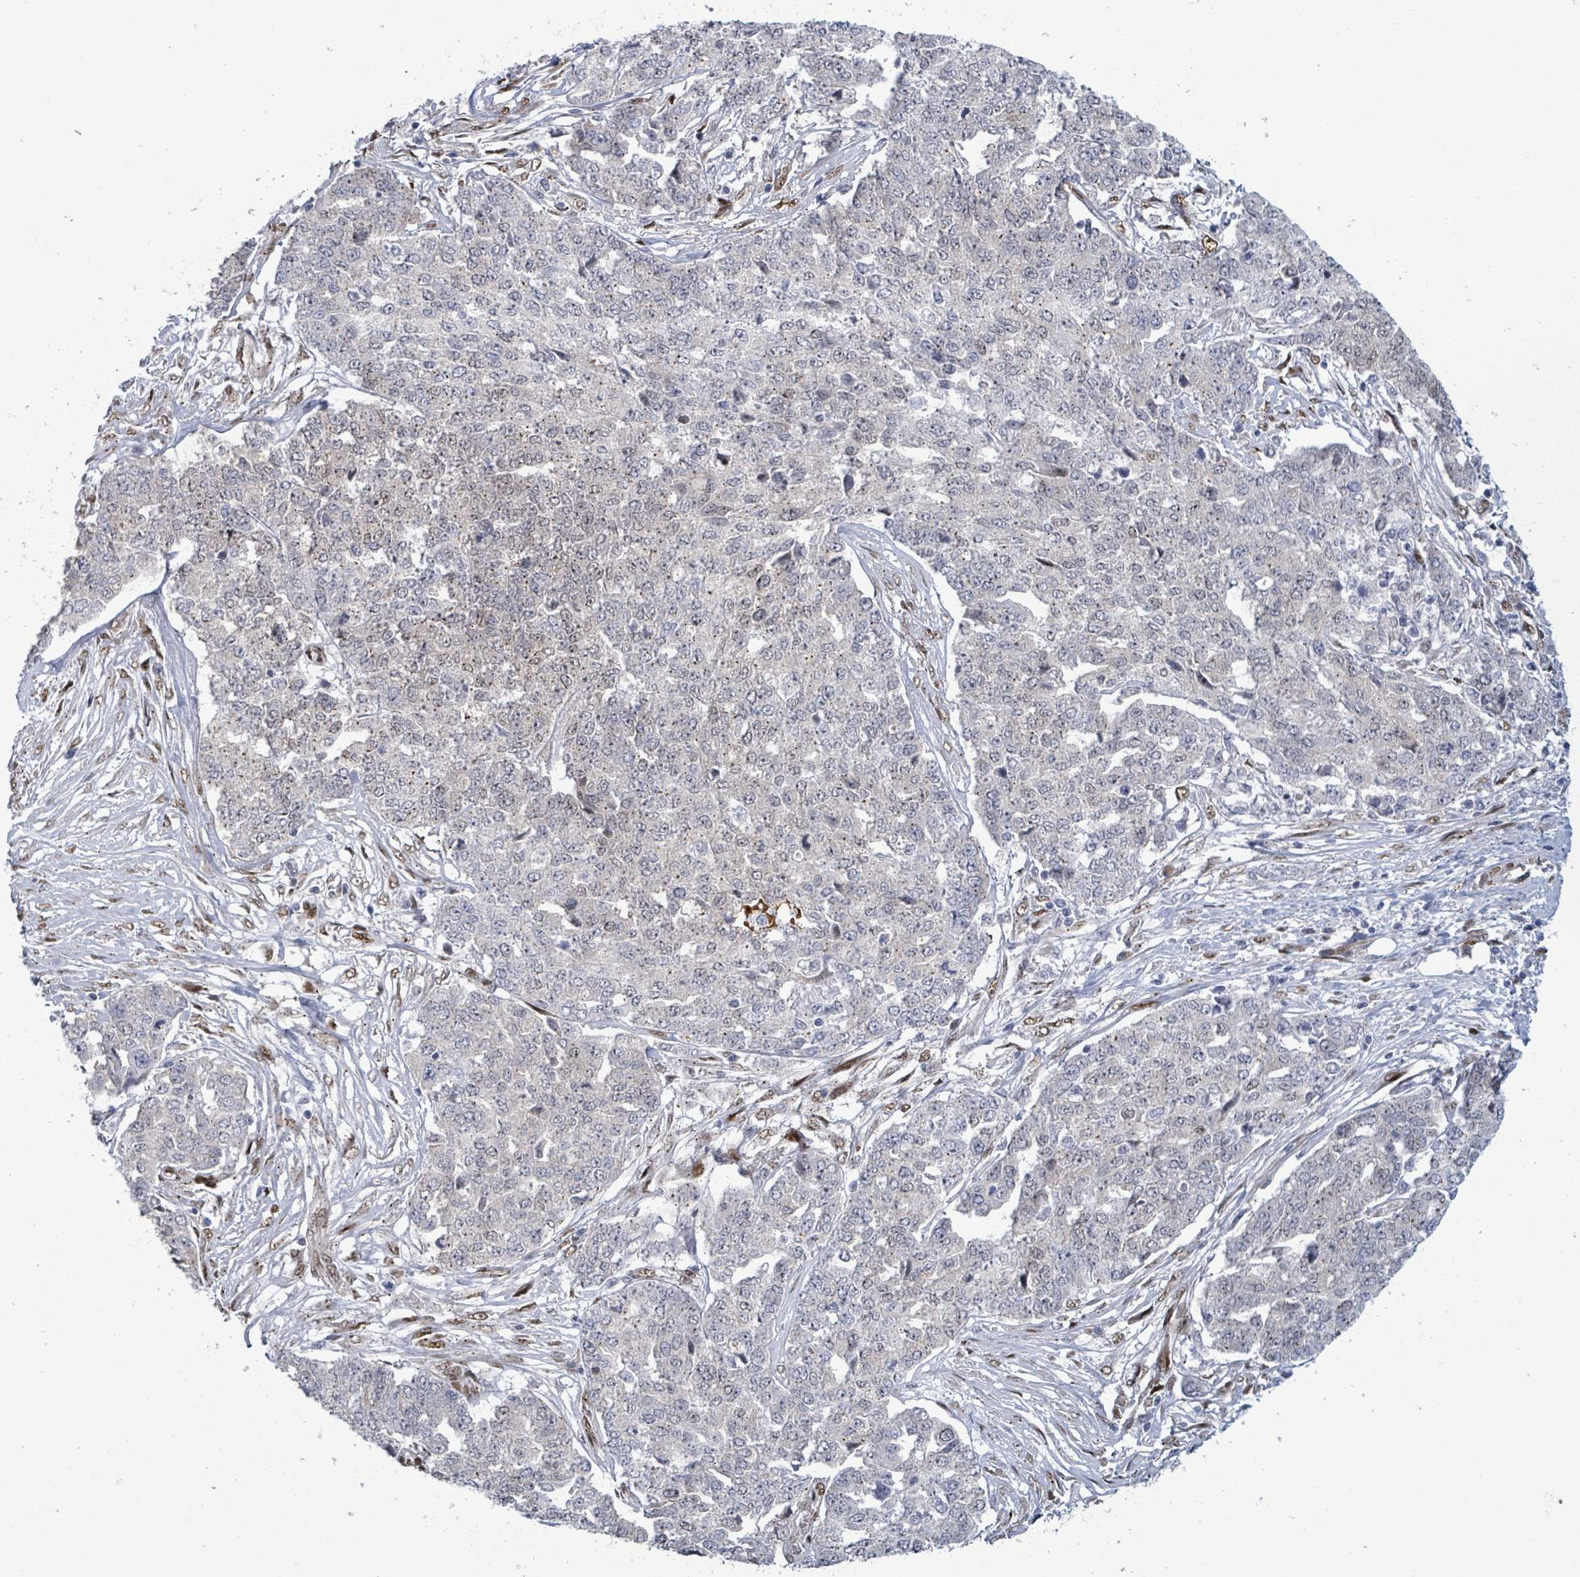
{"staining": {"intensity": "negative", "quantity": "none", "location": "none"}, "tissue": "ovarian cancer", "cell_type": "Tumor cells", "image_type": "cancer", "snomed": [{"axis": "morphology", "description": "Cystadenocarcinoma, serous, NOS"}, {"axis": "topography", "description": "Soft tissue"}, {"axis": "topography", "description": "Ovary"}], "caption": "A micrograph of human serous cystadenocarcinoma (ovarian) is negative for staining in tumor cells.", "gene": "TUSC1", "patient": {"sex": "female", "age": 57}}